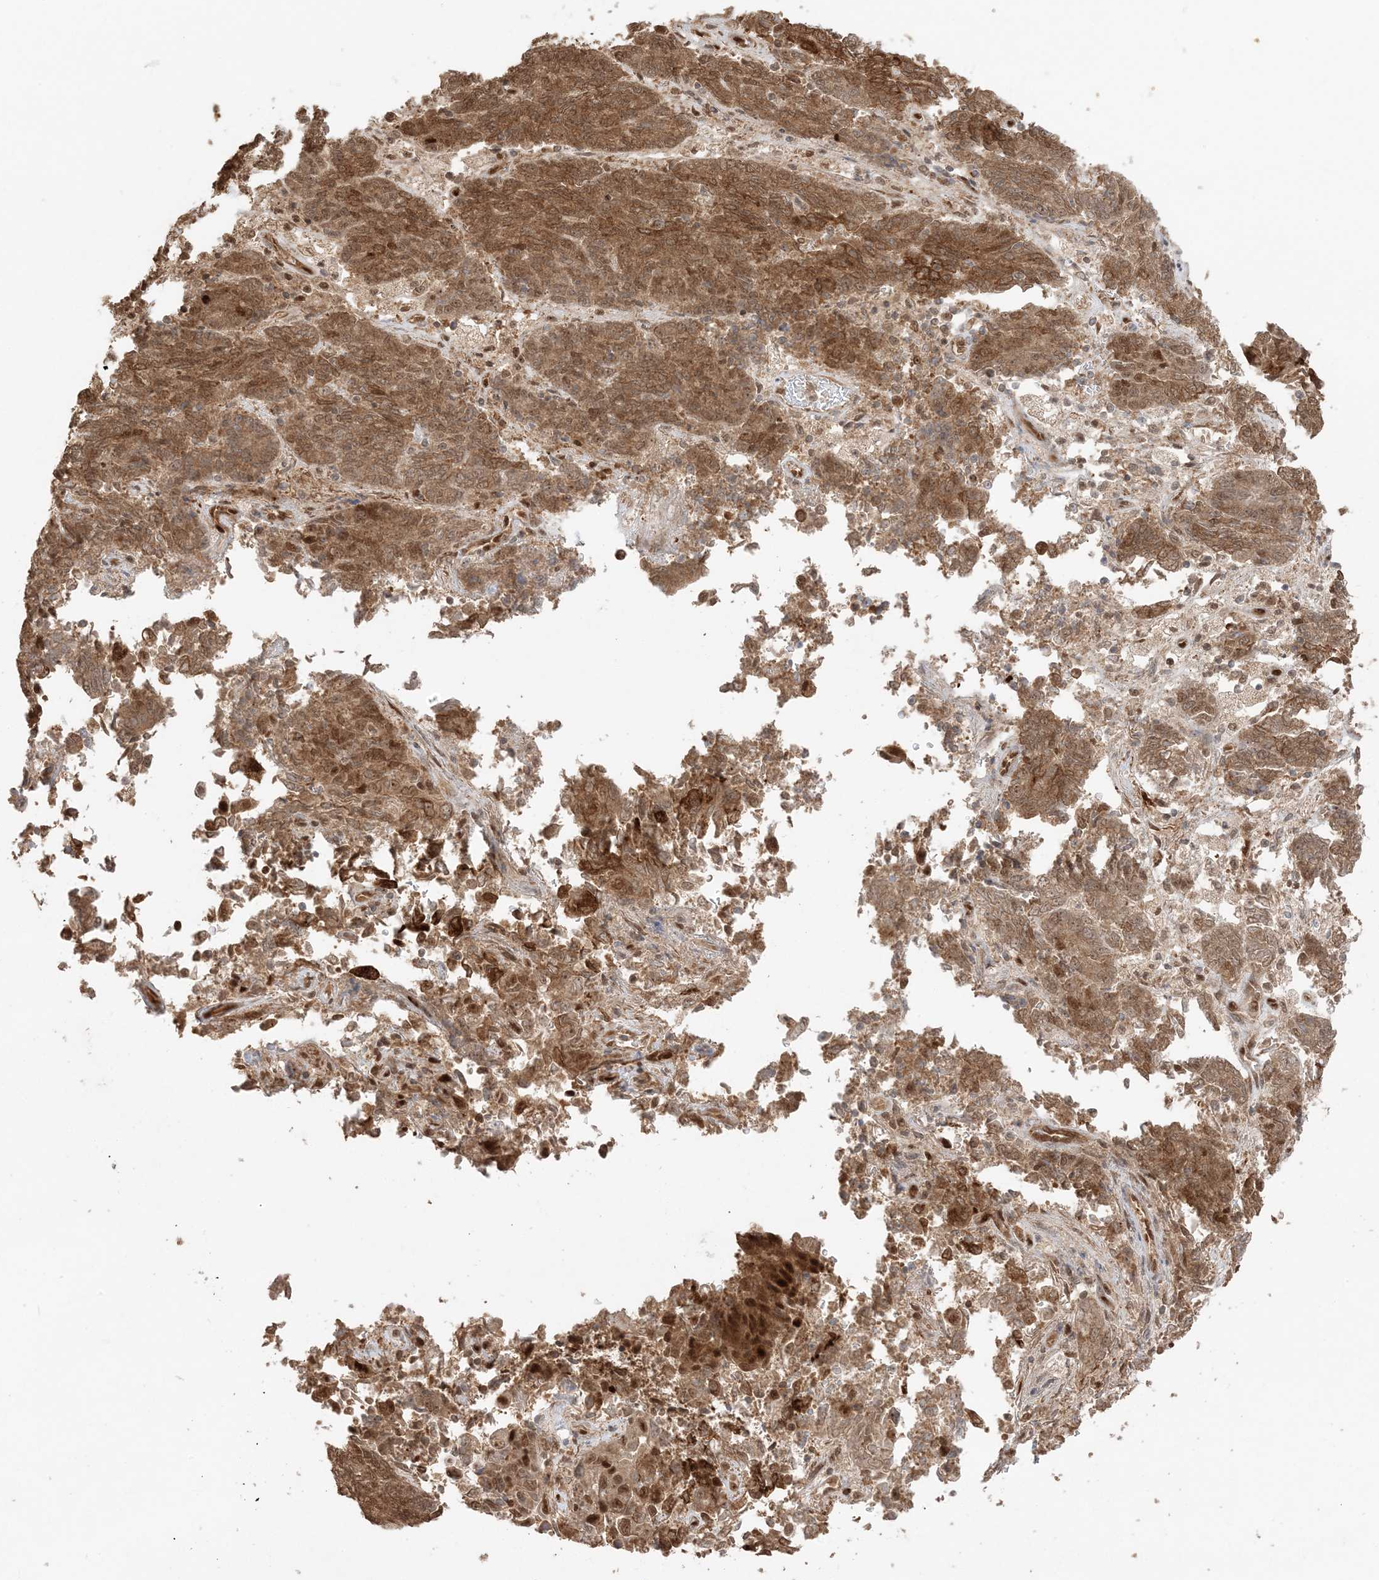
{"staining": {"intensity": "moderate", "quantity": ">75%", "location": "cytoplasmic/membranous"}, "tissue": "endometrial cancer", "cell_type": "Tumor cells", "image_type": "cancer", "snomed": [{"axis": "morphology", "description": "Adenocarcinoma, NOS"}, {"axis": "topography", "description": "Endometrium"}], "caption": "High-magnification brightfield microscopy of endometrial cancer (adenocarcinoma) stained with DAB (brown) and counterstained with hematoxylin (blue). tumor cells exhibit moderate cytoplasmic/membranous staining is present in about>75% of cells.", "gene": "ZBTB41", "patient": {"sex": "female", "age": 80}}